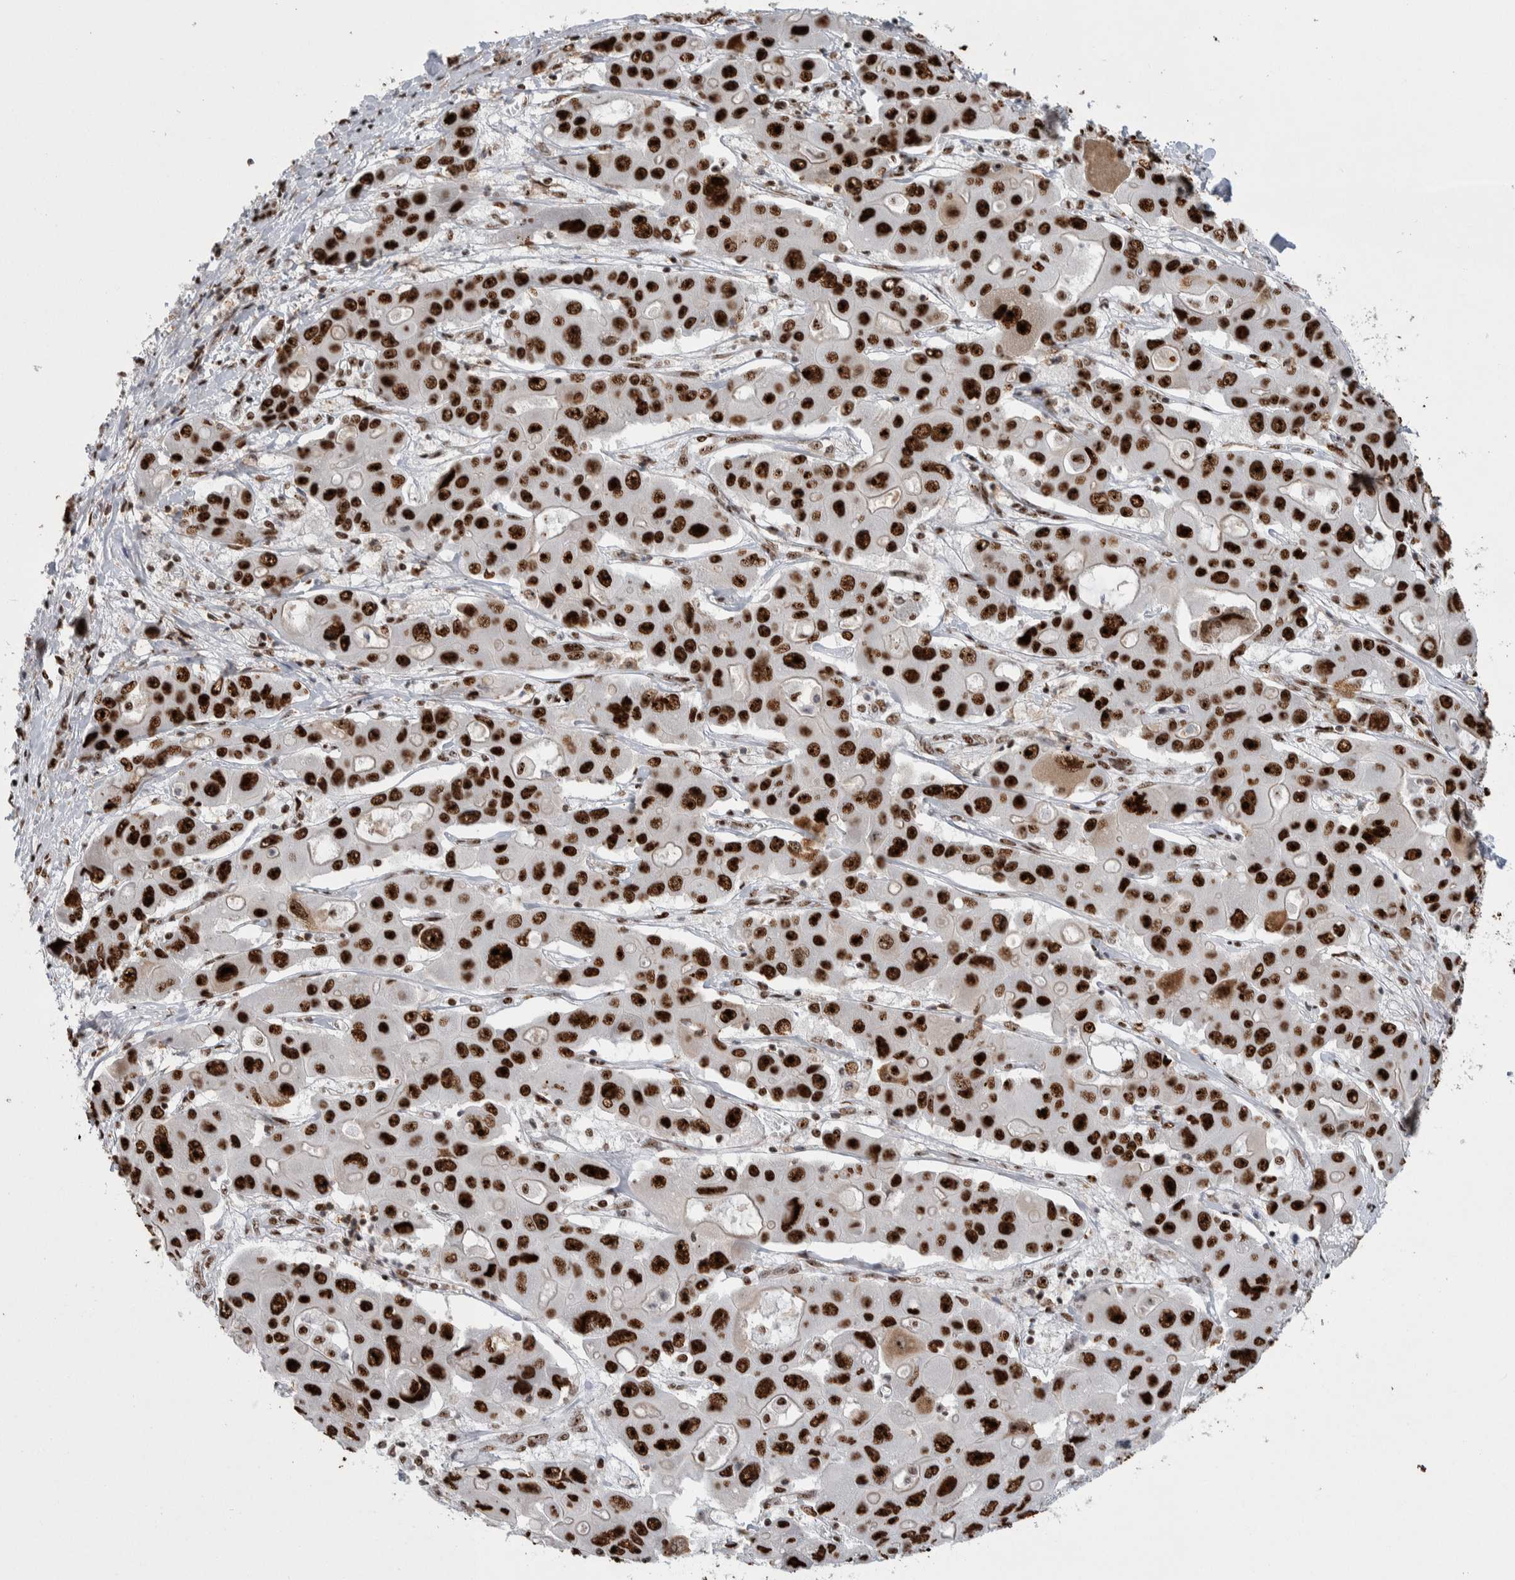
{"staining": {"intensity": "strong", "quantity": ">75%", "location": "nuclear"}, "tissue": "liver cancer", "cell_type": "Tumor cells", "image_type": "cancer", "snomed": [{"axis": "morphology", "description": "Cholangiocarcinoma"}, {"axis": "topography", "description": "Liver"}], "caption": "A high-resolution photomicrograph shows immunohistochemistry staining of liver cancer, which reveals strong nuclear positivity in about >75% of tumor cells. (IHC, brightfield microscopy, high magnification).", "gene": "NCL", "patient": {"sex": "male", "age": 67}}